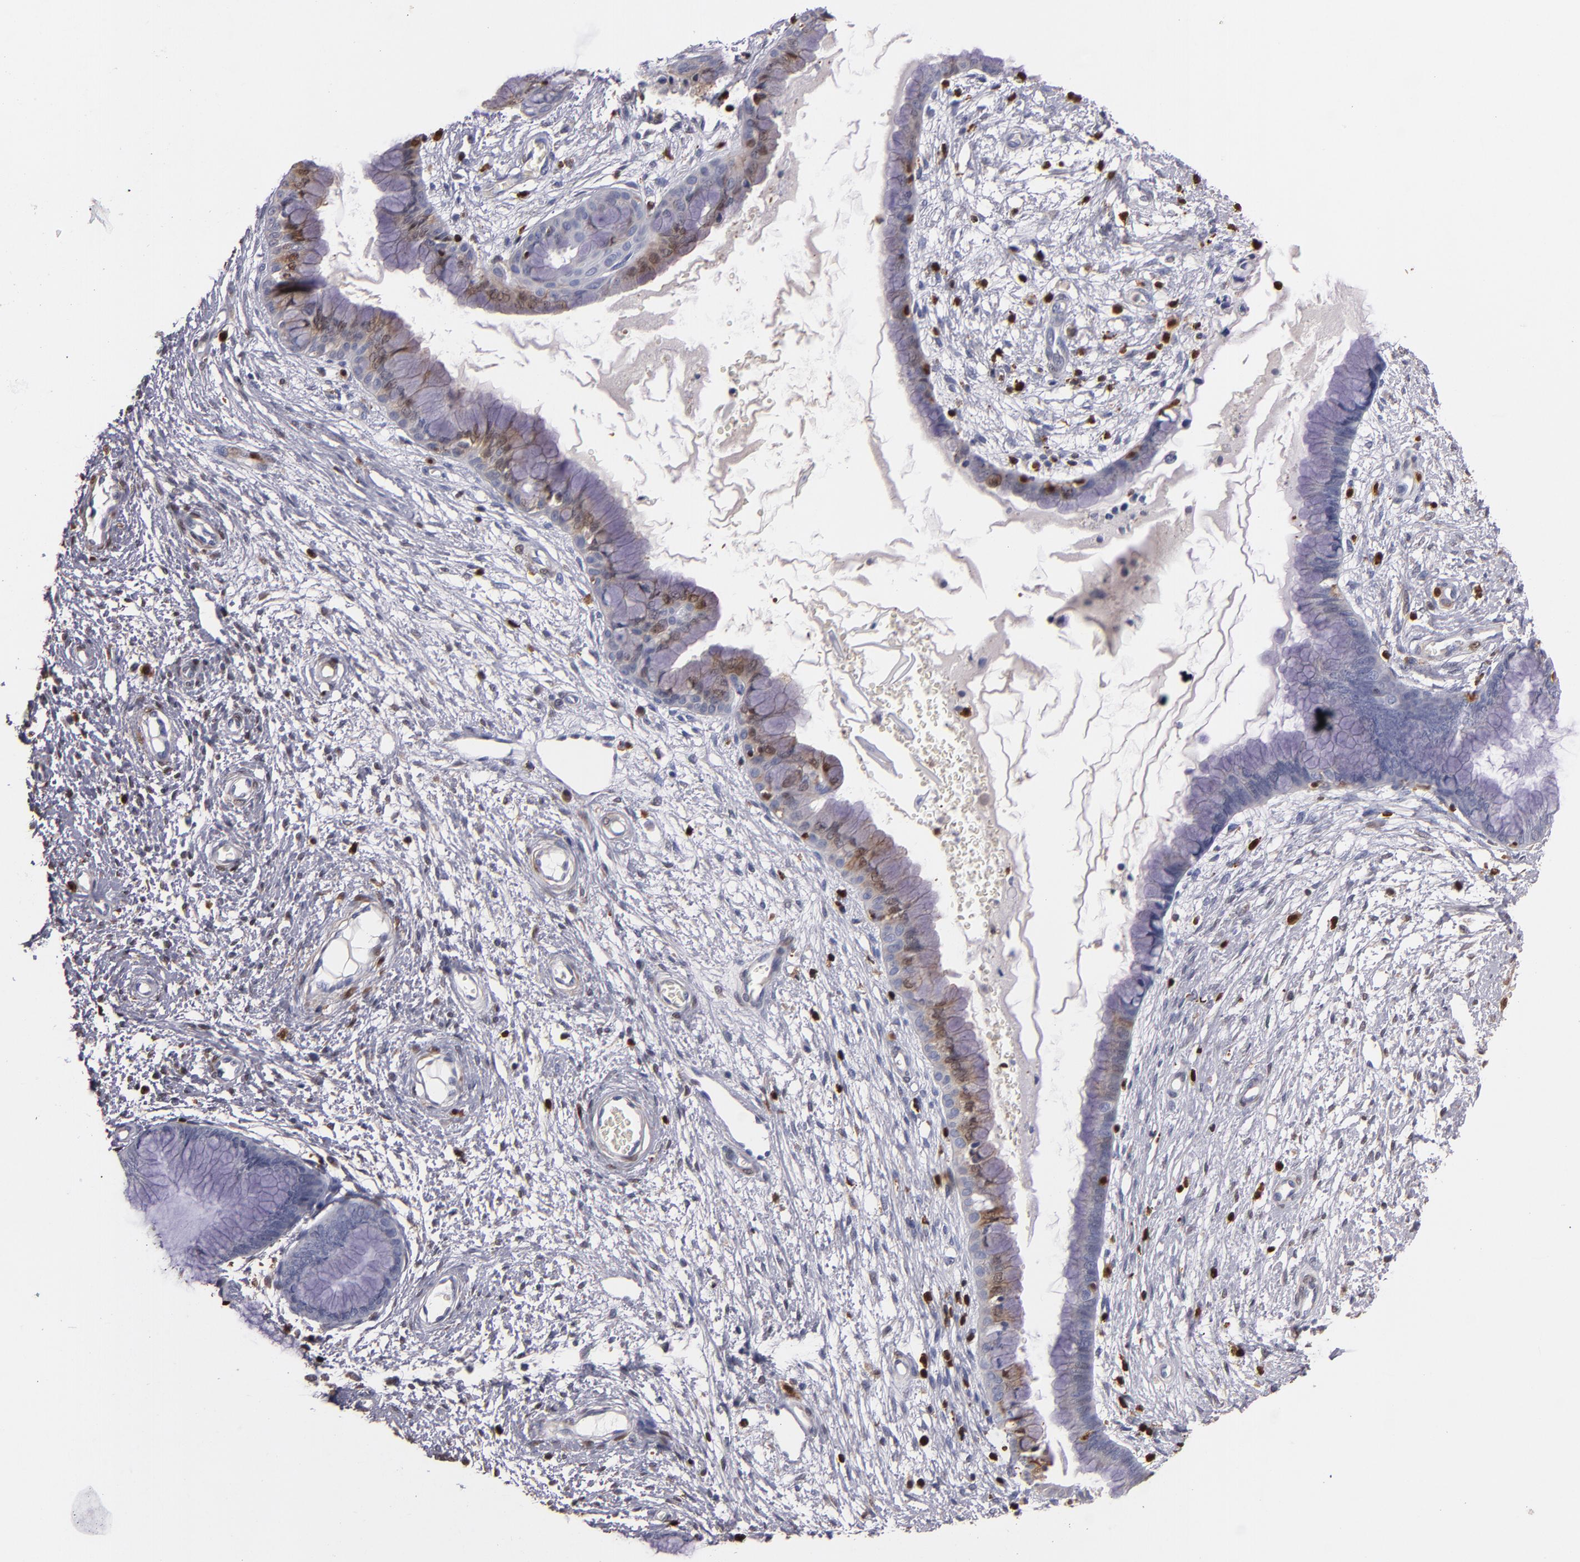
{"staining": {"intensity": "moderate", "quantity": "<25%", "location": "cytoplasmic/membranous"}, "tissue": "cervix", "cell_type": "Glandular cells", "image_type": "normal", "snomed": [{"axis": "morphology", "description": "Normal tissue, NOS"}, {"axis": "topography", "description": "Cervix"}], "caption": "IHC (DAB (3,3'-diaminobenzidine)) staining of benign cervix exhibits moderate cytoplasmic/membranous protein staining in about <25% of glandular cells.", "gene": "S100A4", "patient": {"sex": "female", "age": 55}}